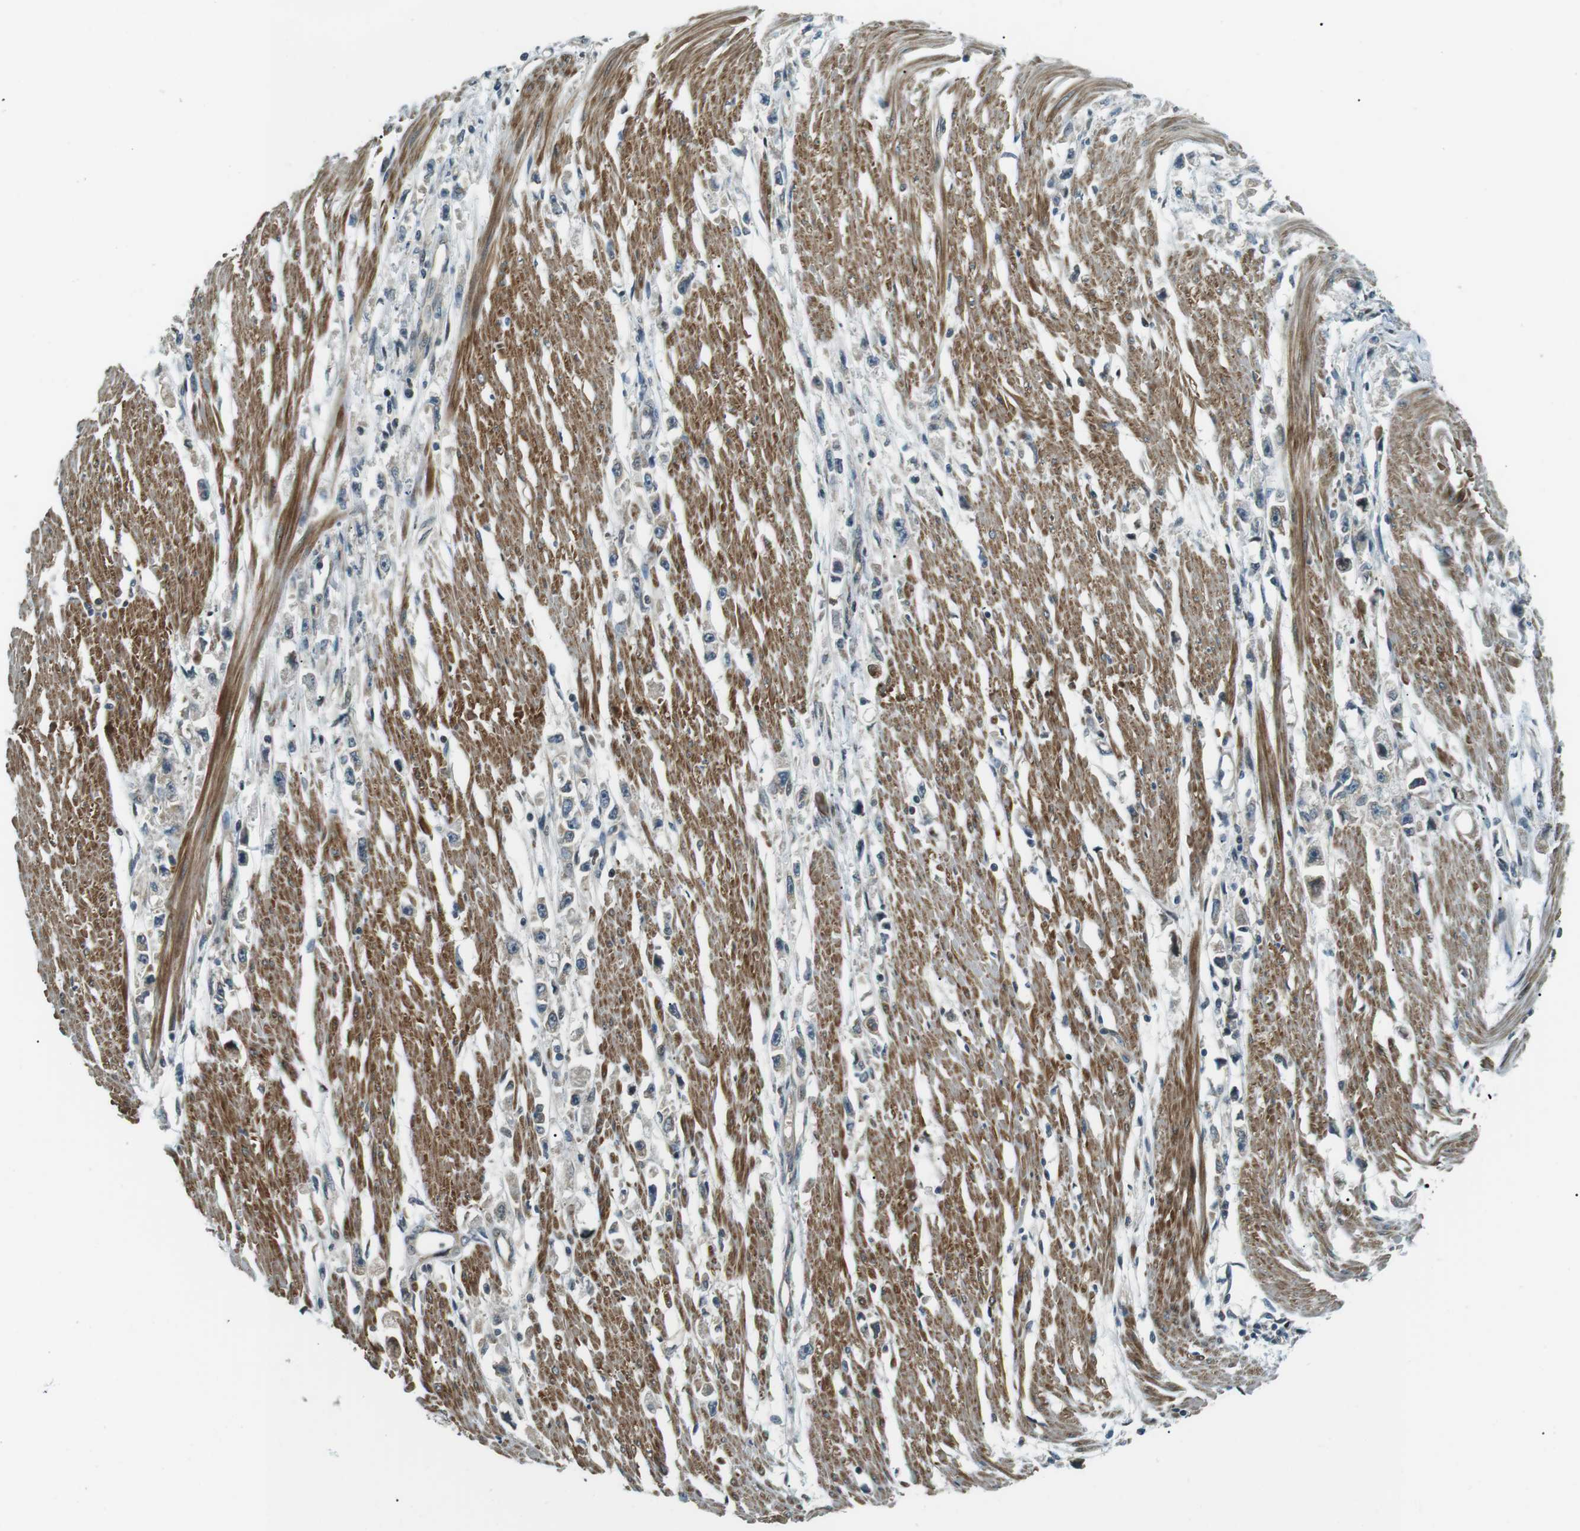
{"staining": {"intensity": "weak", "quantity": "<25%", "location": "cytoplasmic/membranous"}, "tissue": "stomach cancer", "cell_type": "Tumor cells", "image_type": "cancer", "snomed": [{"axis": "morphology", "description": "Adenocarcinoma, NOS"}, {"axis": "topography", "description": "Stomach"}], "caption": "High magnification brightfield microscopy of stomach adenocarcinoma stained with DAB (3,3'-diaminobenzidine) (brown) and counterstained with hematoxylin (blue): tumor cells show no significant staining.", "gene": "TMEM74", "patient": {"sex": "female", "age": 59}}